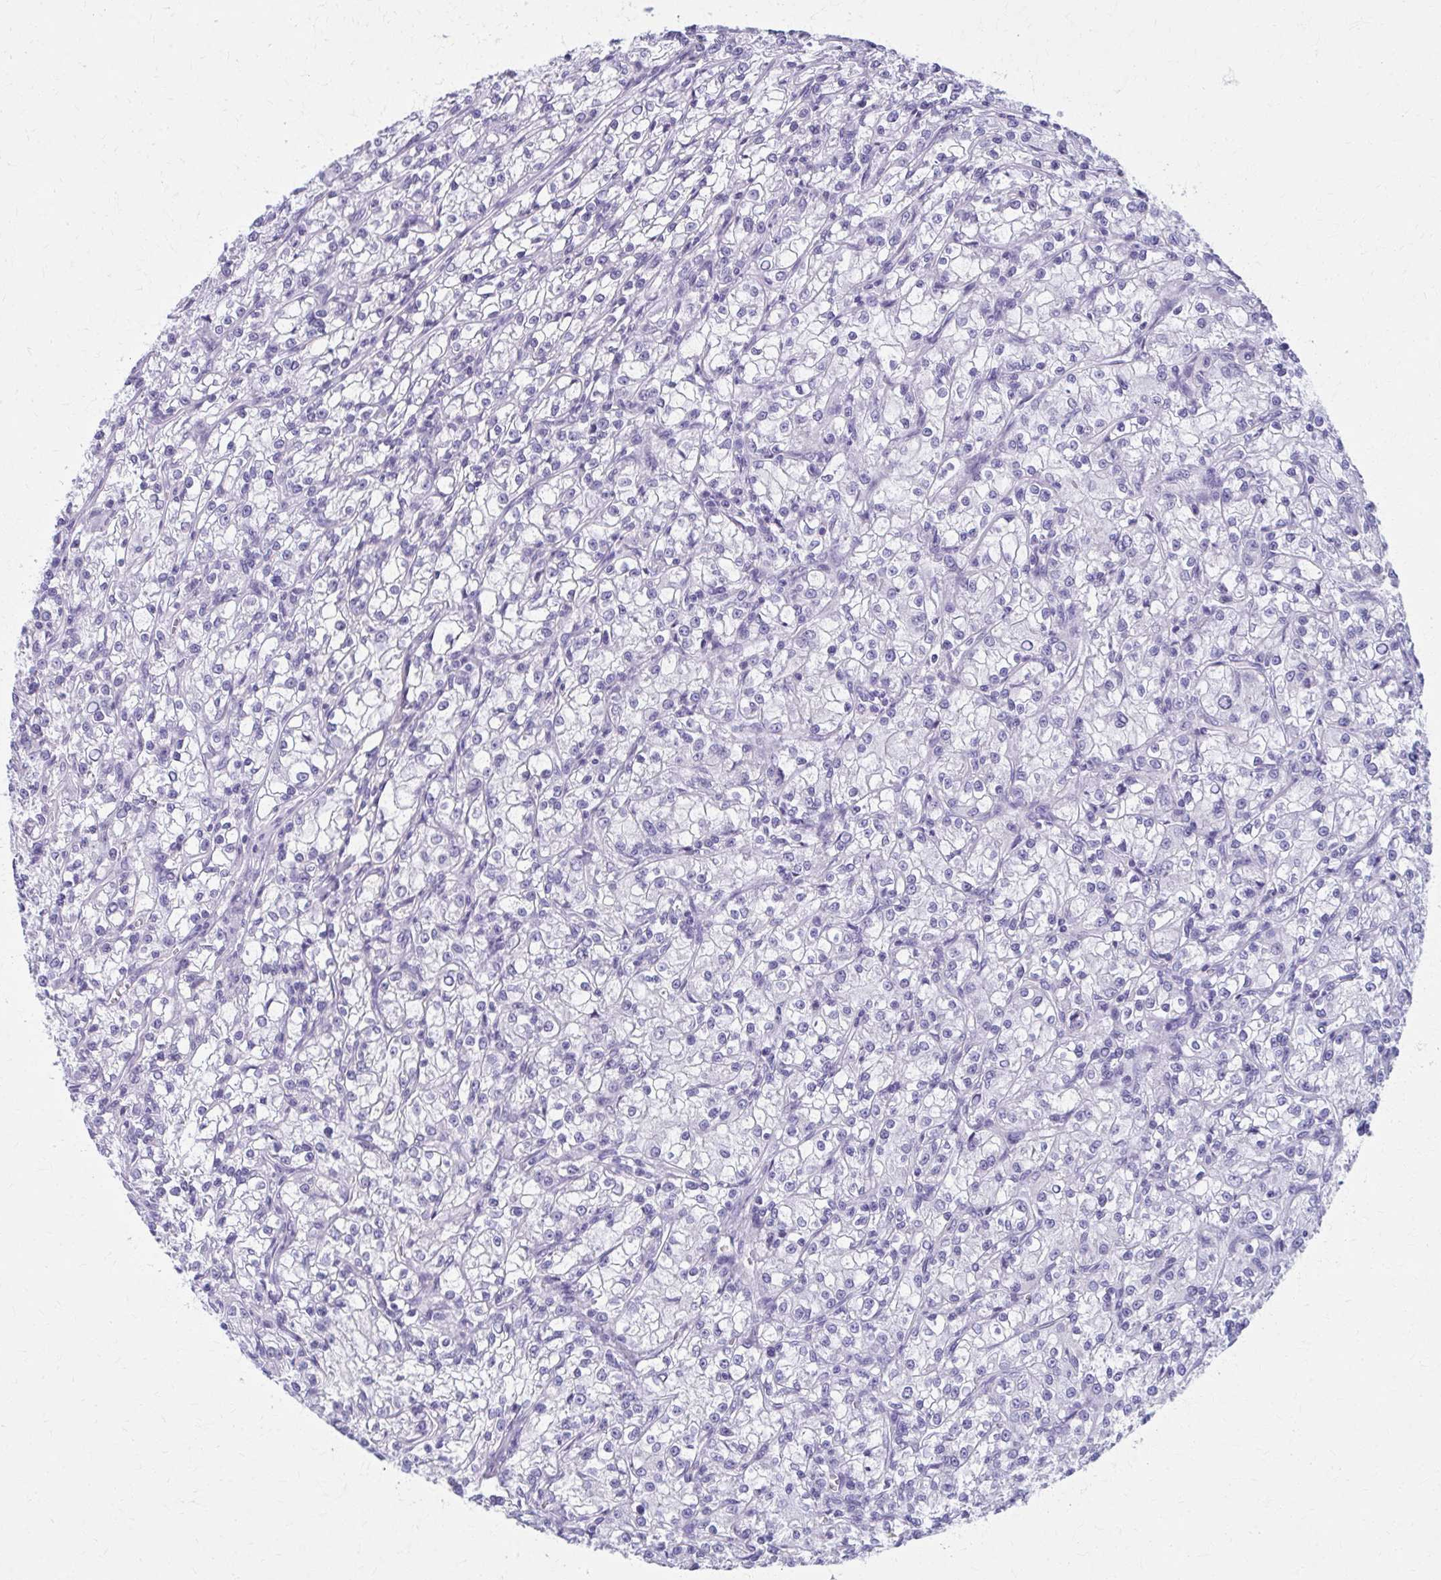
{"staining": {"intensity": "negative", "quantity": "none", "location": "none"}, "tissue": "renal cancer", "cell_type": "Tumor cells", "image_type": "cancer", "snomed": [{"axis": "morphology", "description": "Adenocarcinoma, NOS"}, {"axis": "topography", "description": "Kidney"}], "caption": "A photomicrograph of human adenocarcinoma (renal) is negative for staining in tumor cells.", "gene": "MPLKIP", "patient": {"sex": "female", "age": 59}}